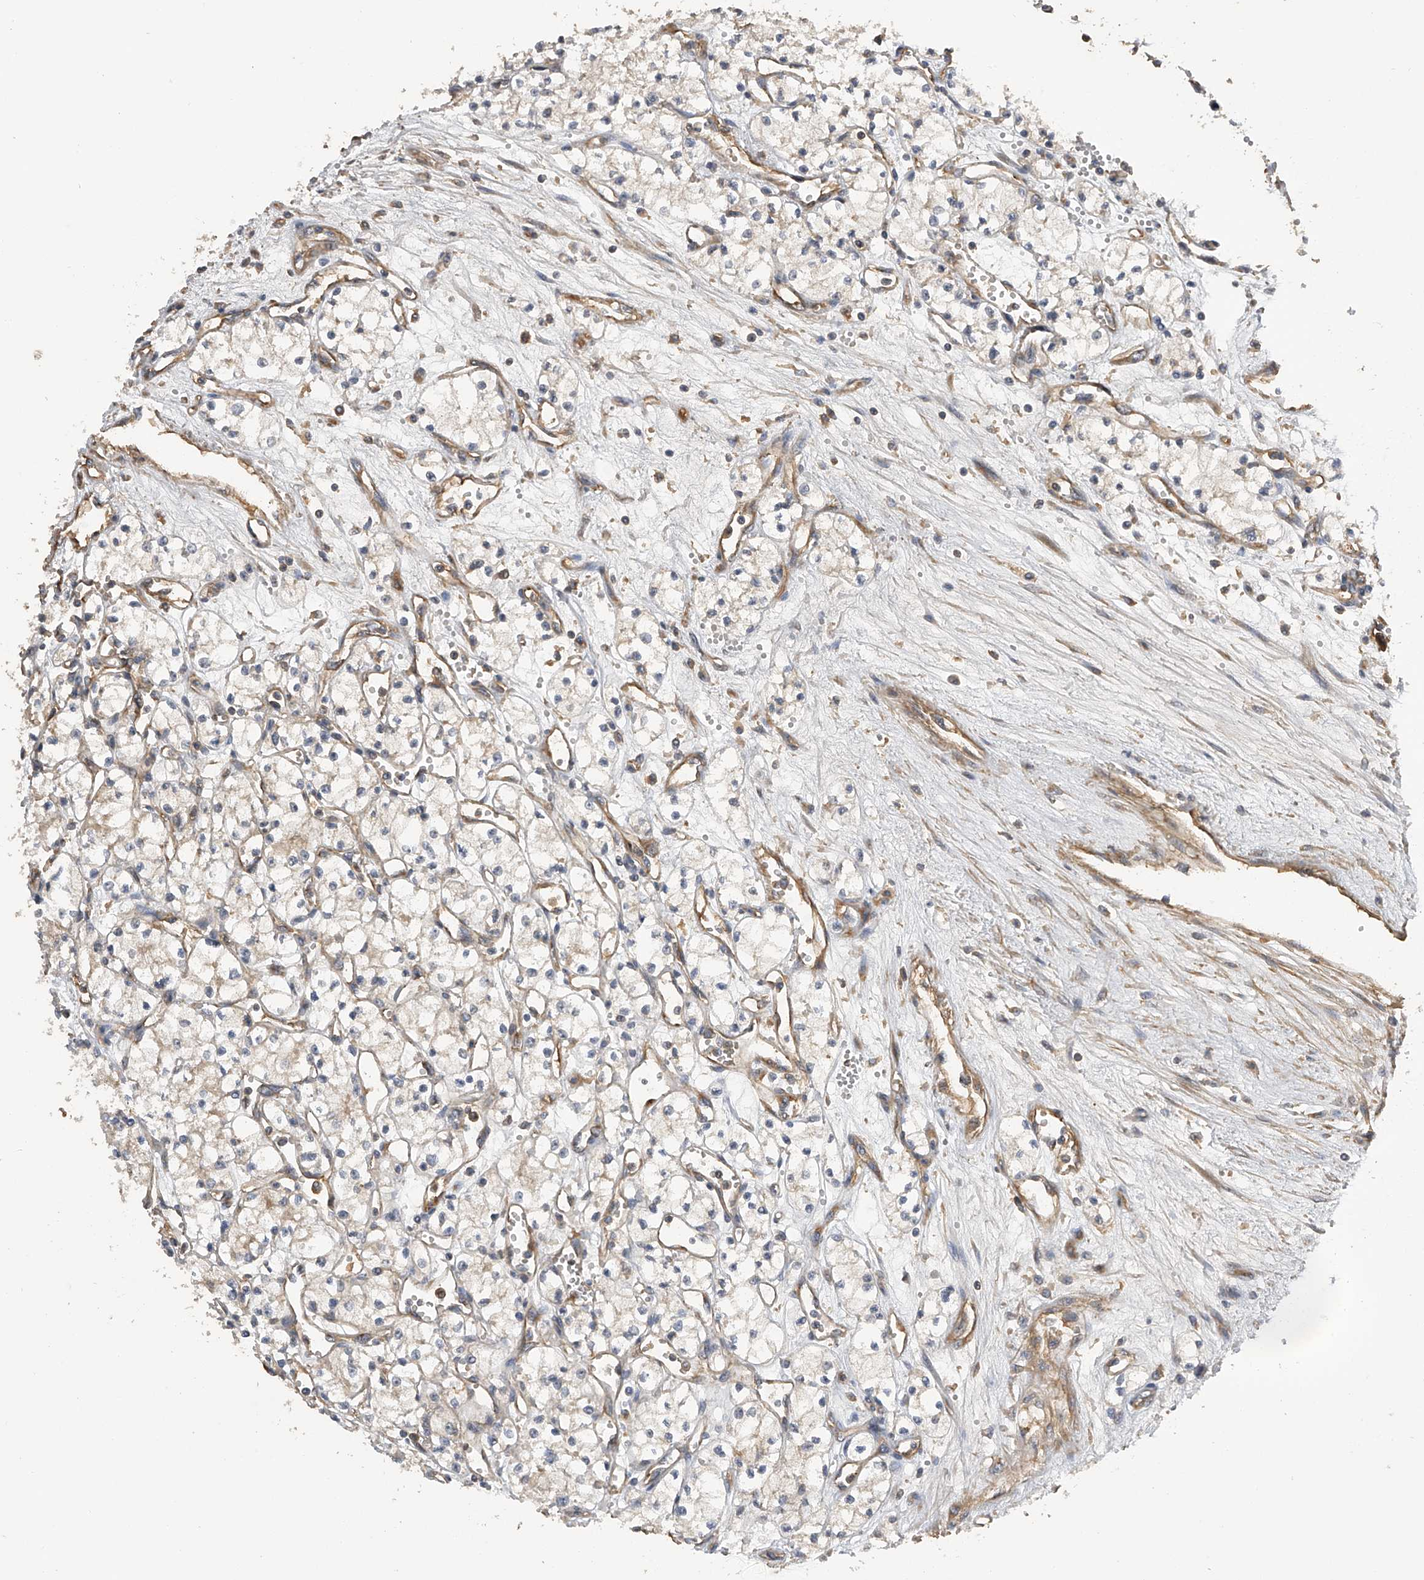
{"staining": {"intensity": "weak", "quantity": "<25%", "location": "cytoplasmic/membranous"}, "tissue": "renal cancer", "cell_type": "Tumor cells", "image_type": "cancer", "snomed": [{"axis": "morphology", "description": "Adenocarcinoma, NOS"}, {"axis": "topography", "description": "Kidney"}], "caption": "Immunohistochemistry (IHC) photomicrograph of neoplastic tissue: renal adenocarcinoma stained with DAB (3,3'-diaminobenzidine) reveals no significant protein expression in tumor cells. (Stains: DAB IHC with hematoxylin counter stain, Microscopy: brightfield microscopy at high magnification).", "gene": "PTPRA", "patient": {"sex": "male", "age": 59}}